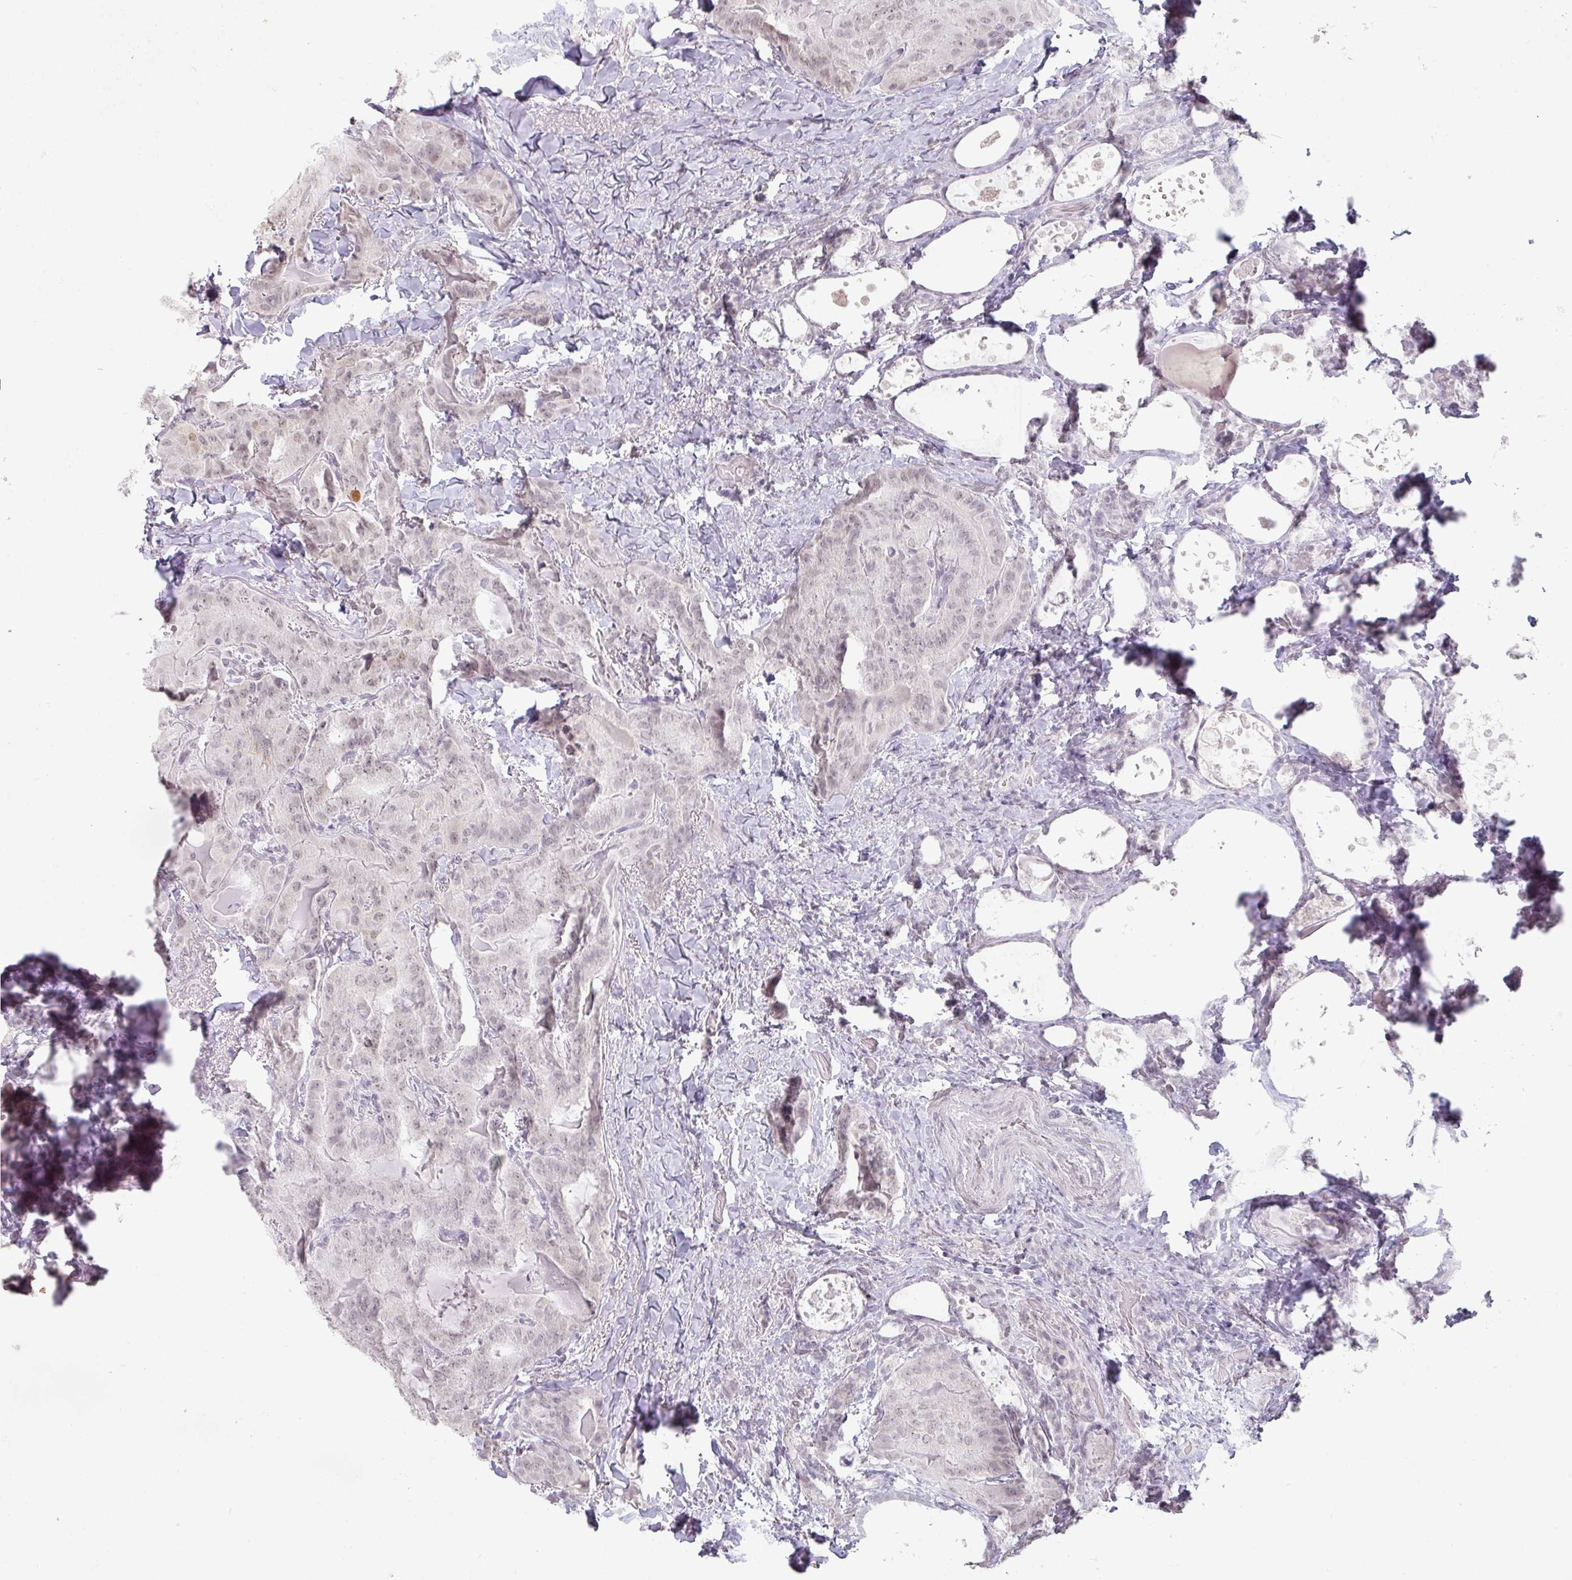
{"staining": {"intensity": "negative", "quantity": "none", "location": "none"}, "tissue": "thyroid cancer", "cell_type": "Tumor cells", "image_type": "cancer", "snomed": [{"axis": "morphology", "description": "Papillary adenocarcinoma, NOS"}, {"axis": "topography", "description": "Thyroid gland"}], "caption": "There is no significant expression in tumor cells of thyroid cancer. Nuclei are stained in blue.", "gene": "SPRR1A", "patient": {"sex": "female", "age": 68}}